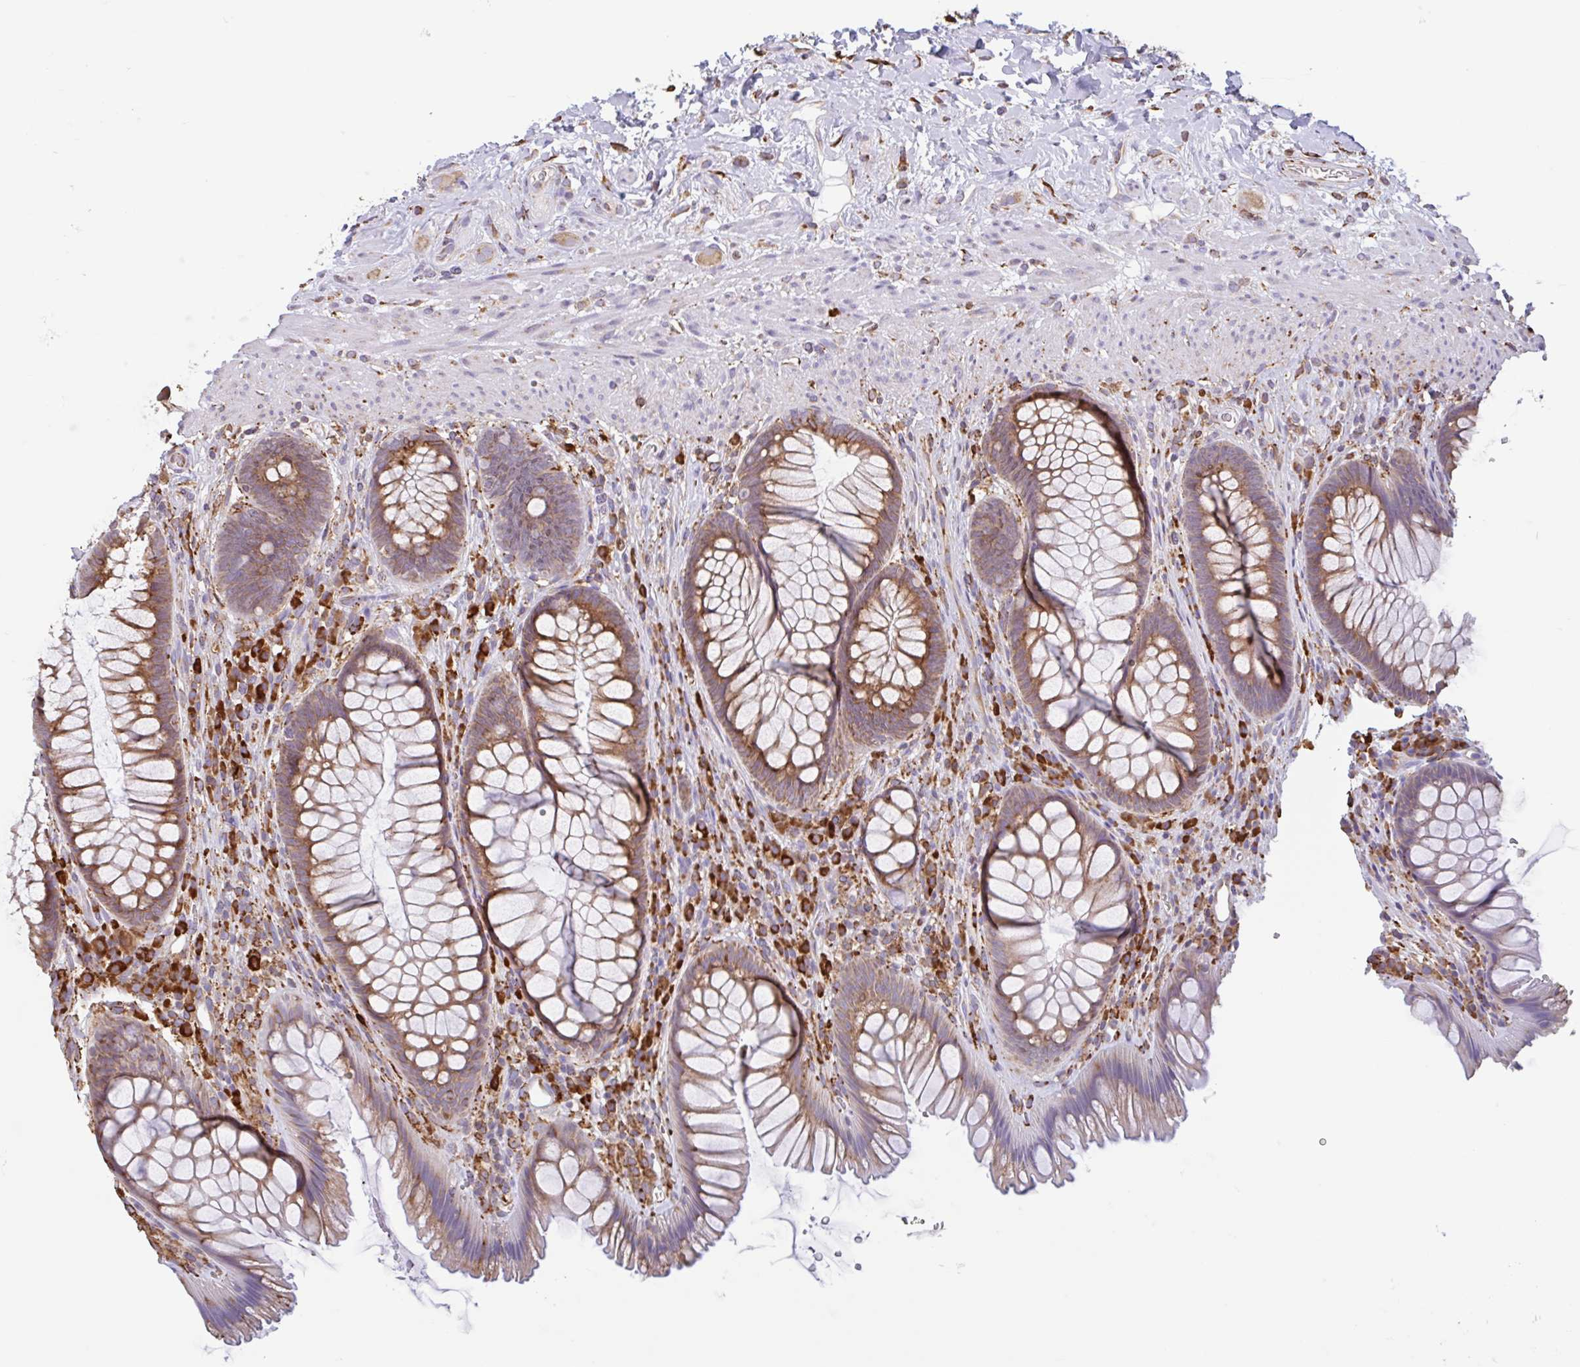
{"staining": {"intensity": "moderate", "quantity": ">75%", "location": "cytoplasmic/membranous"}, "tissue": "rectum", "cell_type": "Glandular cells", "image_type": "normal", "snomed": [{"axis": "morphology", "description": "Normal tissue, NOS"}, {"axis": "topography", "description": "Rectum"}], "caption": "A histopathology image showing moderate cytoplasmic/membranous staining in about >75% of glandular cells in benign rectum, as visualized by brown immunohistochemical staining.", "gene": "DOK4", "patient": {"sex": "male", "age": 53}}